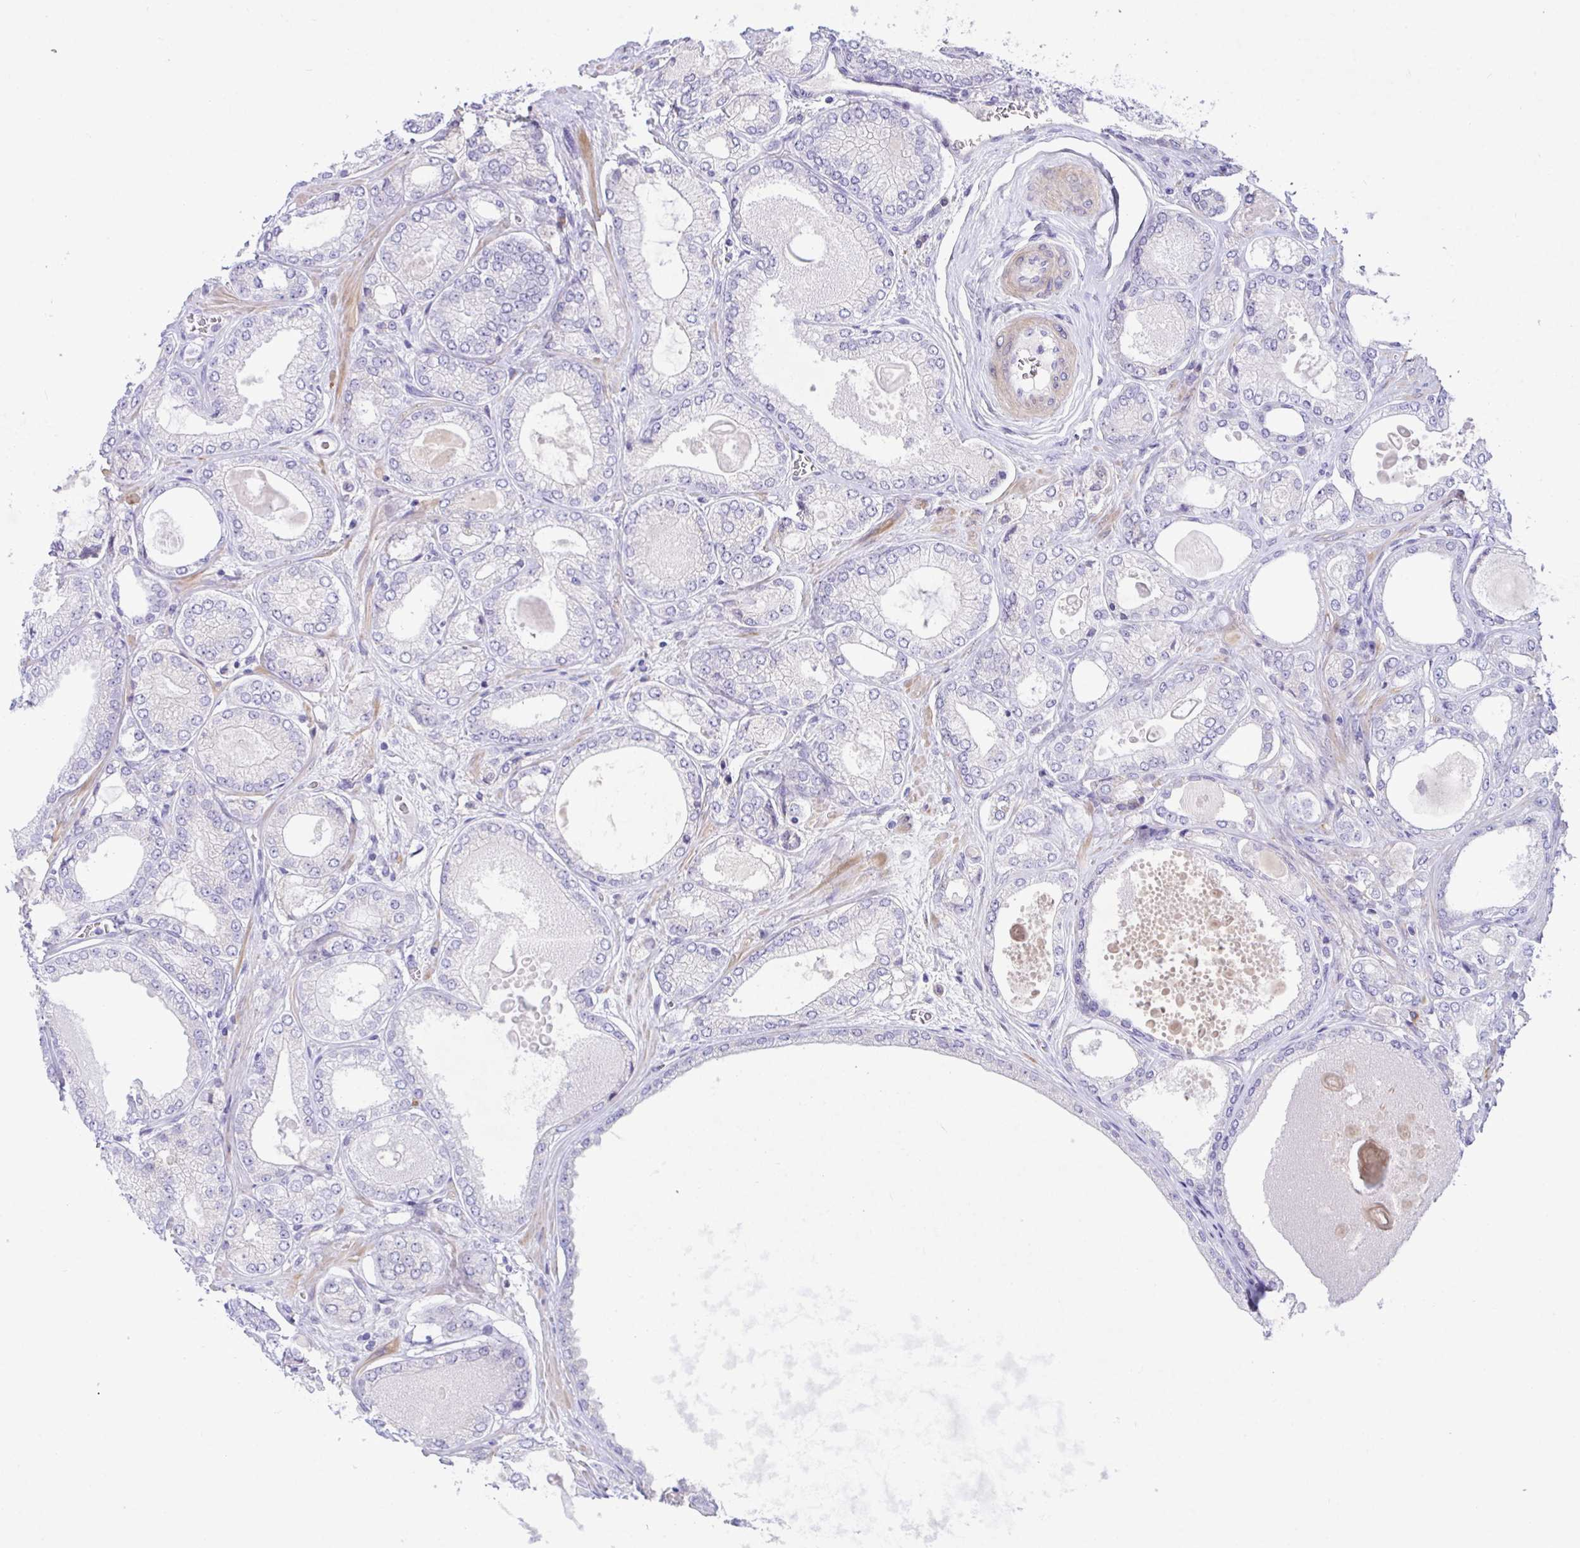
{"staining": {"intensity": "negative", "quantity": "none", "location": "none"}, "tissue": "prostate cancer", "cell_type": "Tumor cells", "image_type": "cancer", "snomed": [{"axis": "morphology", "description": "Adenocarcinoma, High grade"}, {"axis": "topography", "description": "Prostate"}], "caption": "An IHC image of prostate cancer is shown. There is no staining in tumor cells of prostate cancer. (Brightfield microscopy of DAB immunohistochemistry (IHC) at high magnification).", "gene": "FAM86B1", "patient": {"sex": "male", "age": 68}}